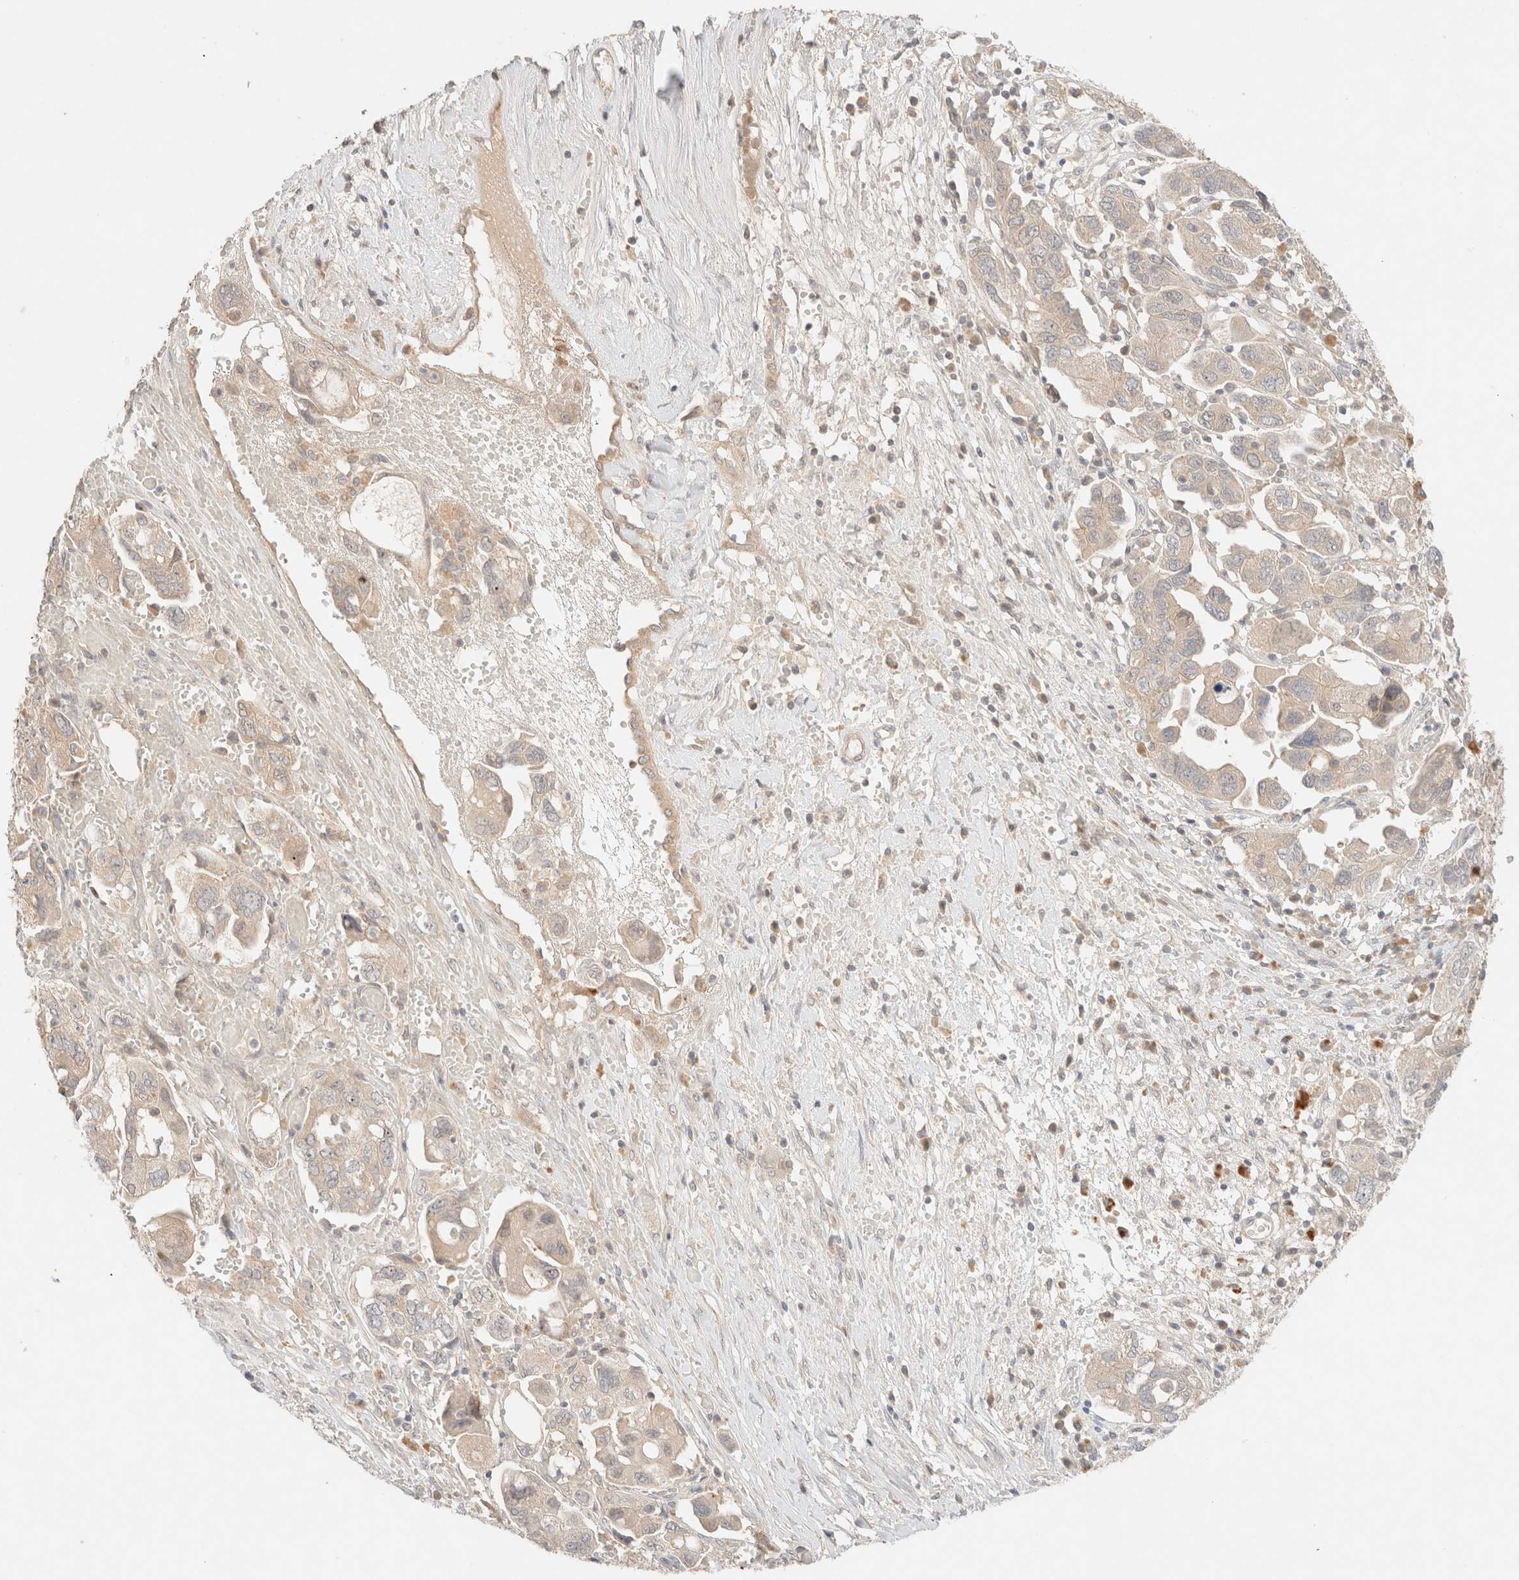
{"staining": {"intensity": "weak", "quantity": "<25%", "location": "cytoplasmic/membranous"}, "tissue": "ovarian cancer", "cell_type": "Tumor cells", "image_type": "cancer", "snomed": [{"axis": "morphology", "description": "Carcinoma, NOS"}, {"axis": "morphology", "description": "Cystadenocarcinoma, serous, NOS"}, {"axis": "topography", "description": "Ovary"}], "caption": "Ovarian cancer (serous cystadenocarcinoma) was stained to show a protein in brown. There is no significant positivity in tumor cells.", "gene": "SARM1", "patient": {"sex": "female", "age": 69}}